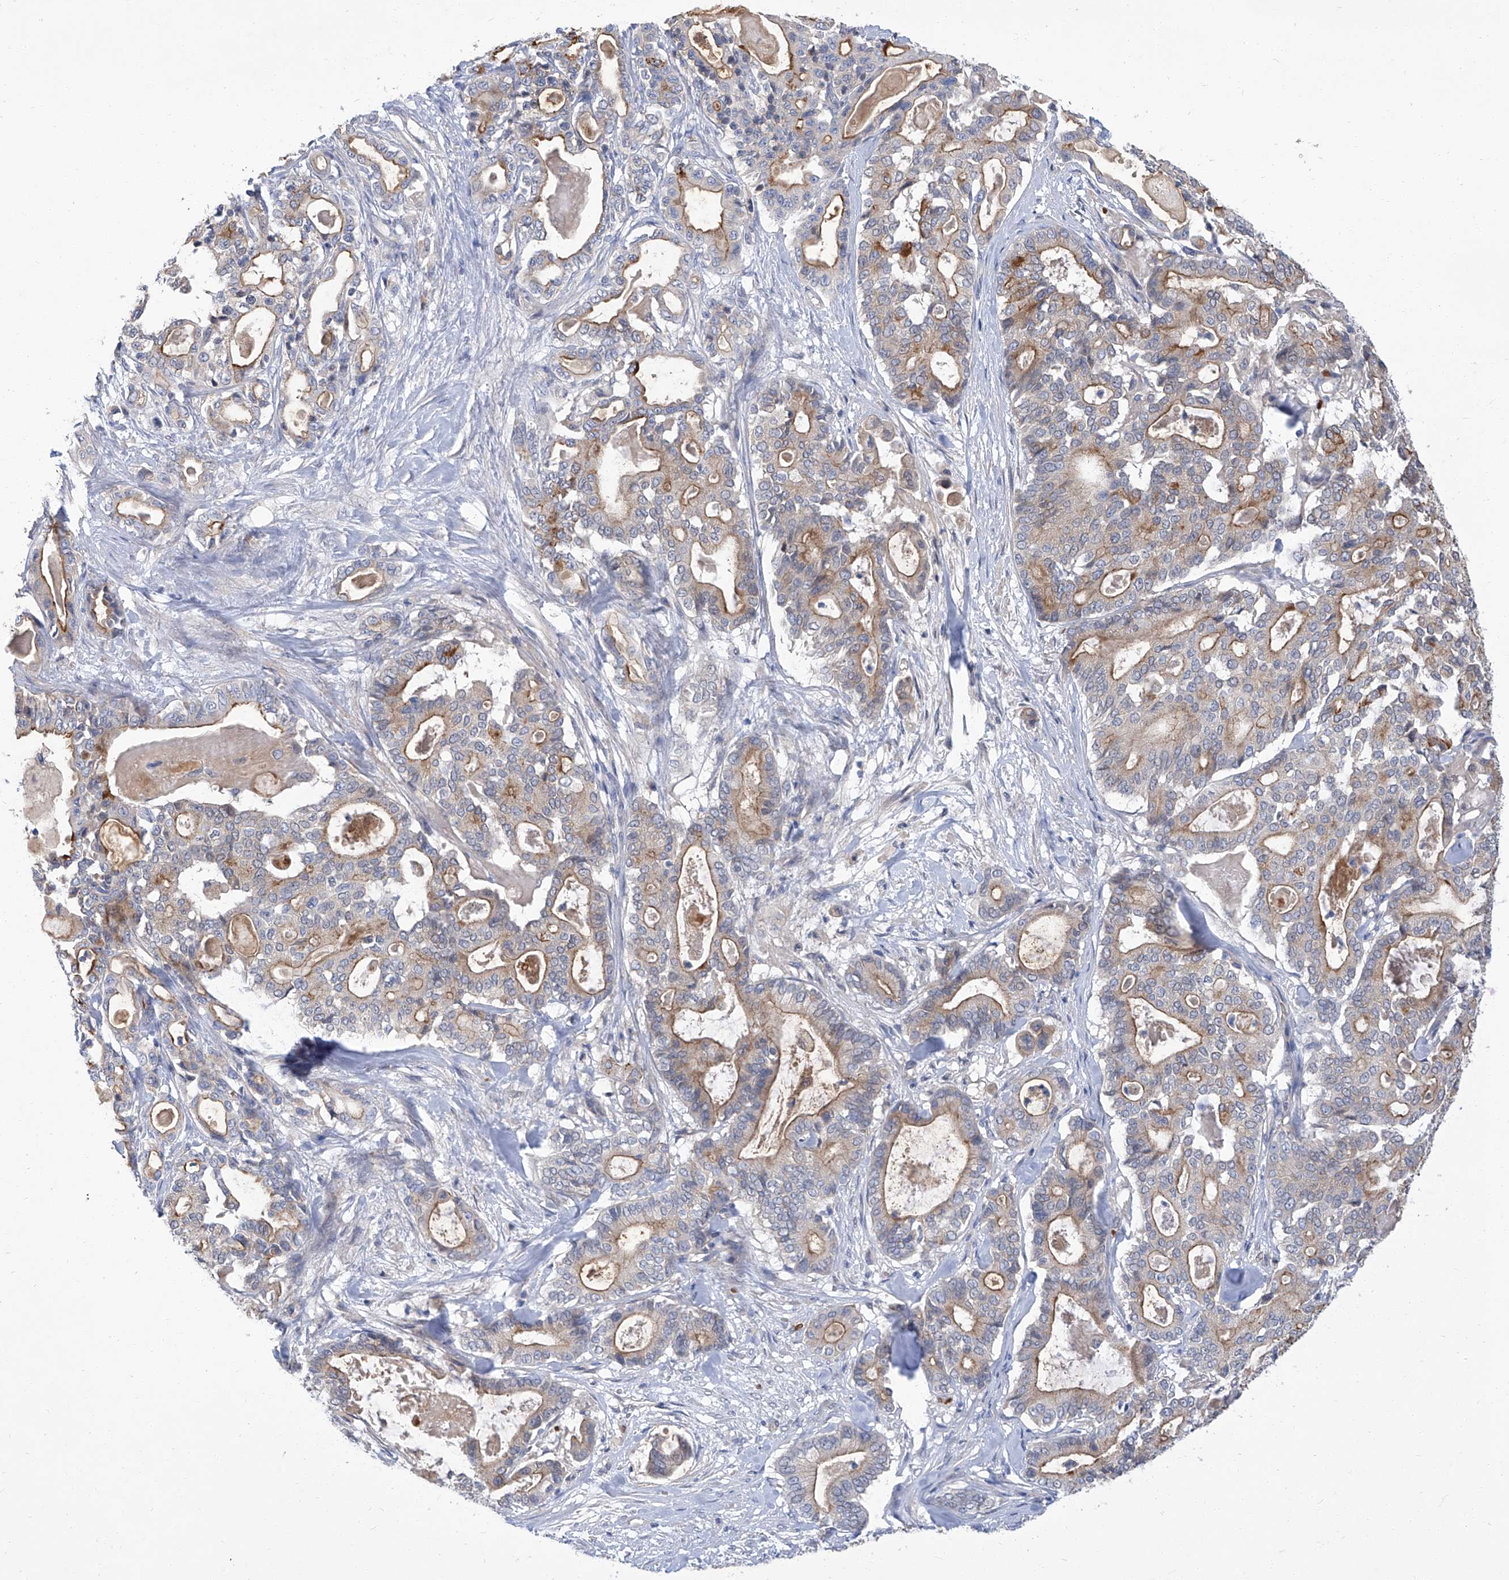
{"staining": {"intensity": "moderate", "quantity": "25%-75%", "location": "cytoplasmic/membranous"}, "tissue": "pancreatic cancer", "cell_type": "Tumor cells", "image_type": "cancer", "snomed": [{"axis": "morphology", "description": "Adenocarcinoma, NOS"}, {"axis": "topography", "description": "Pancreas"}], "caption": "An image of adenocarcinoma (pancreatic) stained for a protein demonstrates moderate cytoplasmic/membranous brown staining in tumor cells. (DAB = brown stain, brightfield microscopy at high magnification).", "gene": "PARD3", "patient": {"sex": "male", "age": 63}}